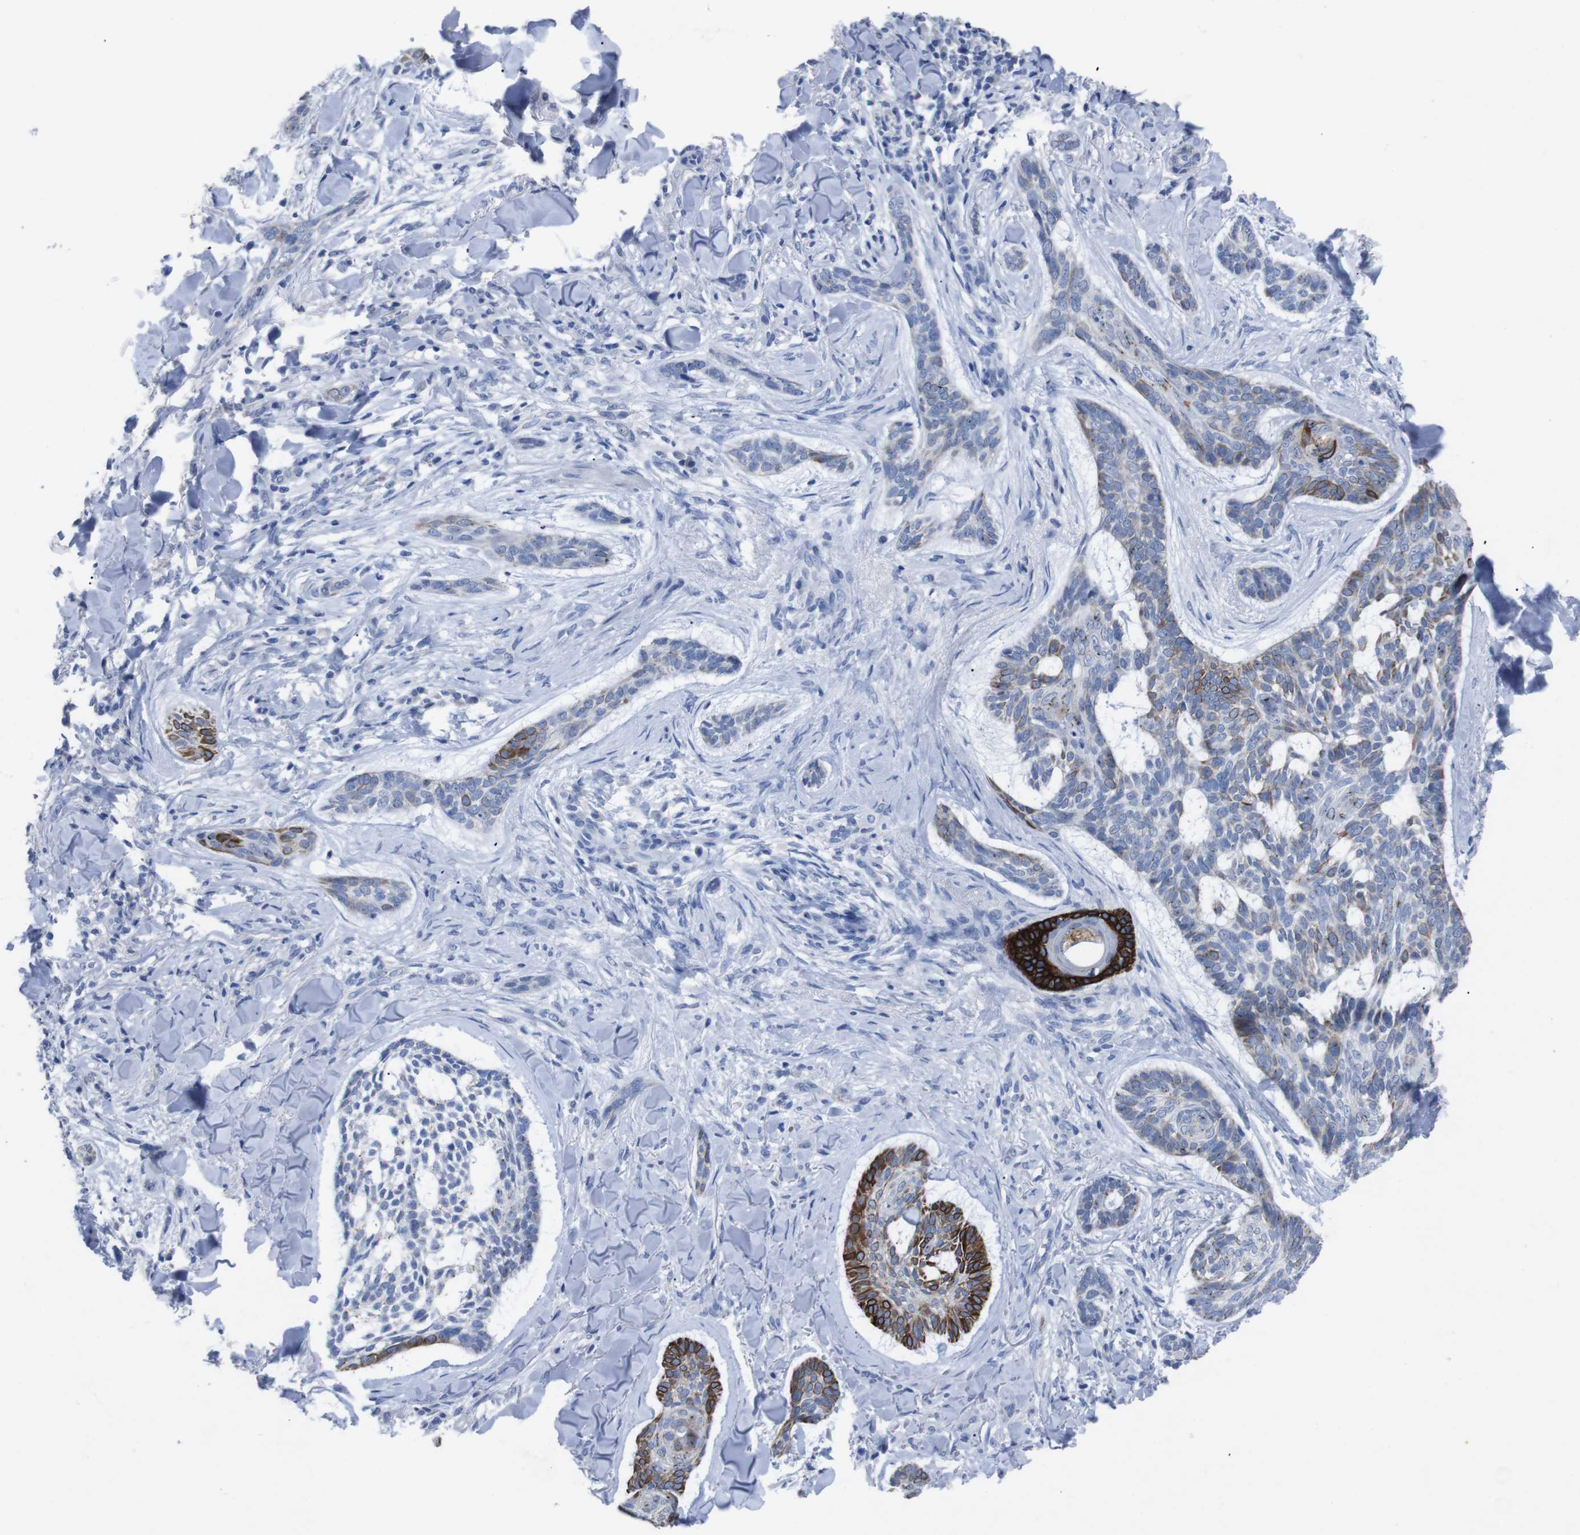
{"staining": {"intensity": "strong", "quantity": "<25%", "location": "cytoplasmic/membranous"}, "tissue": "skin cancer", "cell_type": "Tumor cells", "image_type": "cancer", "snomed": [{"axis": "morphology", "description": "Basal cell carcinoma"}, {"axis": "topography", "description": "Skin"}], "caption": "The histopathology image reveals immunohistochemical staining of basal cell carcinoma (skin). There is strong cytoplasmic/membranous positivity is present in about <25% of tumor cells.", "gene": "GJB2", "patient": {"sex": "male", "age": 43}}